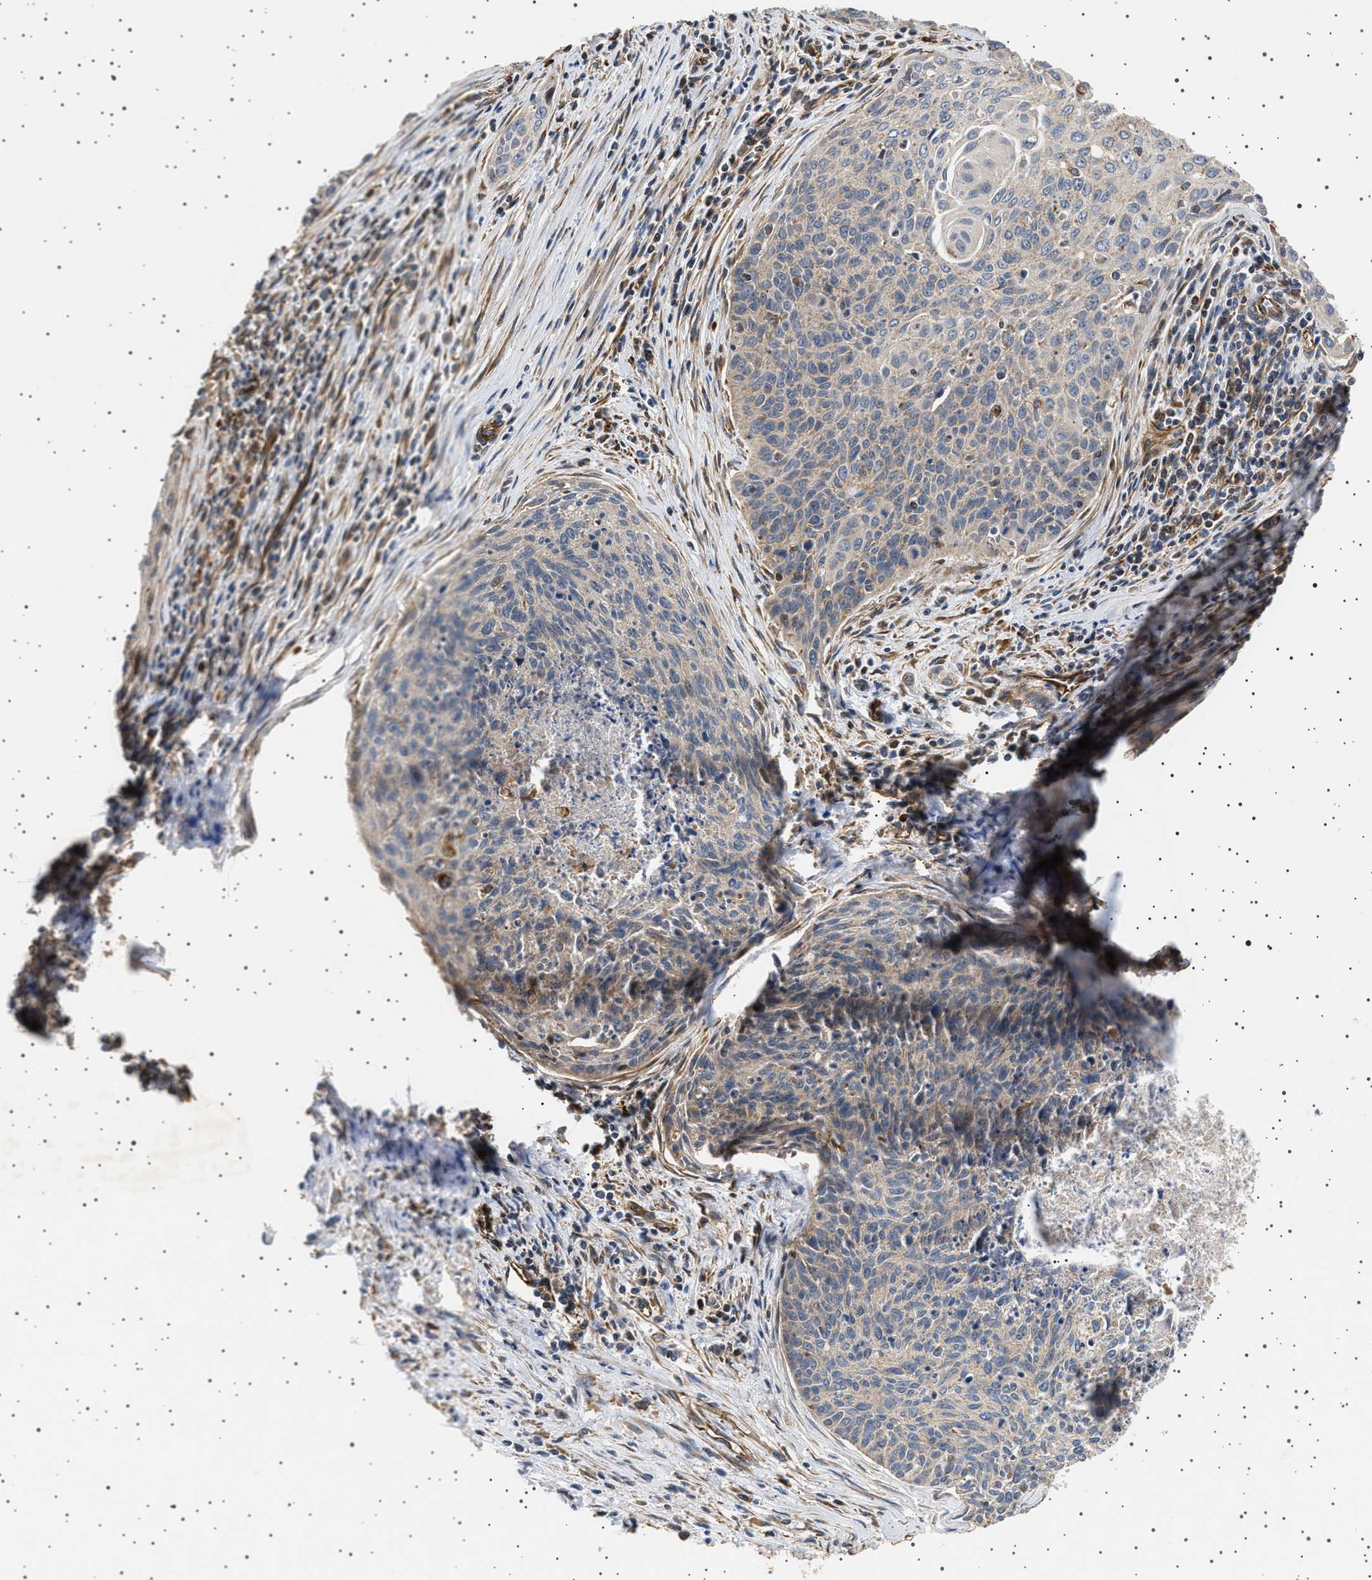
{"staining": {"intensity": "negative", "quantity": "none", "location": "none"}, "tissue": "cervical cancer", "cell_type": "Tumor cells", "image_type": "cancer", "snomed": [{"axis": "morphology", "description": "Squamous cell carcinoma, NOS"}, {"axis": "topography", "description": "Cervix"}], "caption": "DAB immunohistochemical staining of cervical cancer (squamous cell carcinoma) shows no significant staining in tumor cells.", "gene": "TRUB2", "patient": {"sex": "female", "age": 55}}